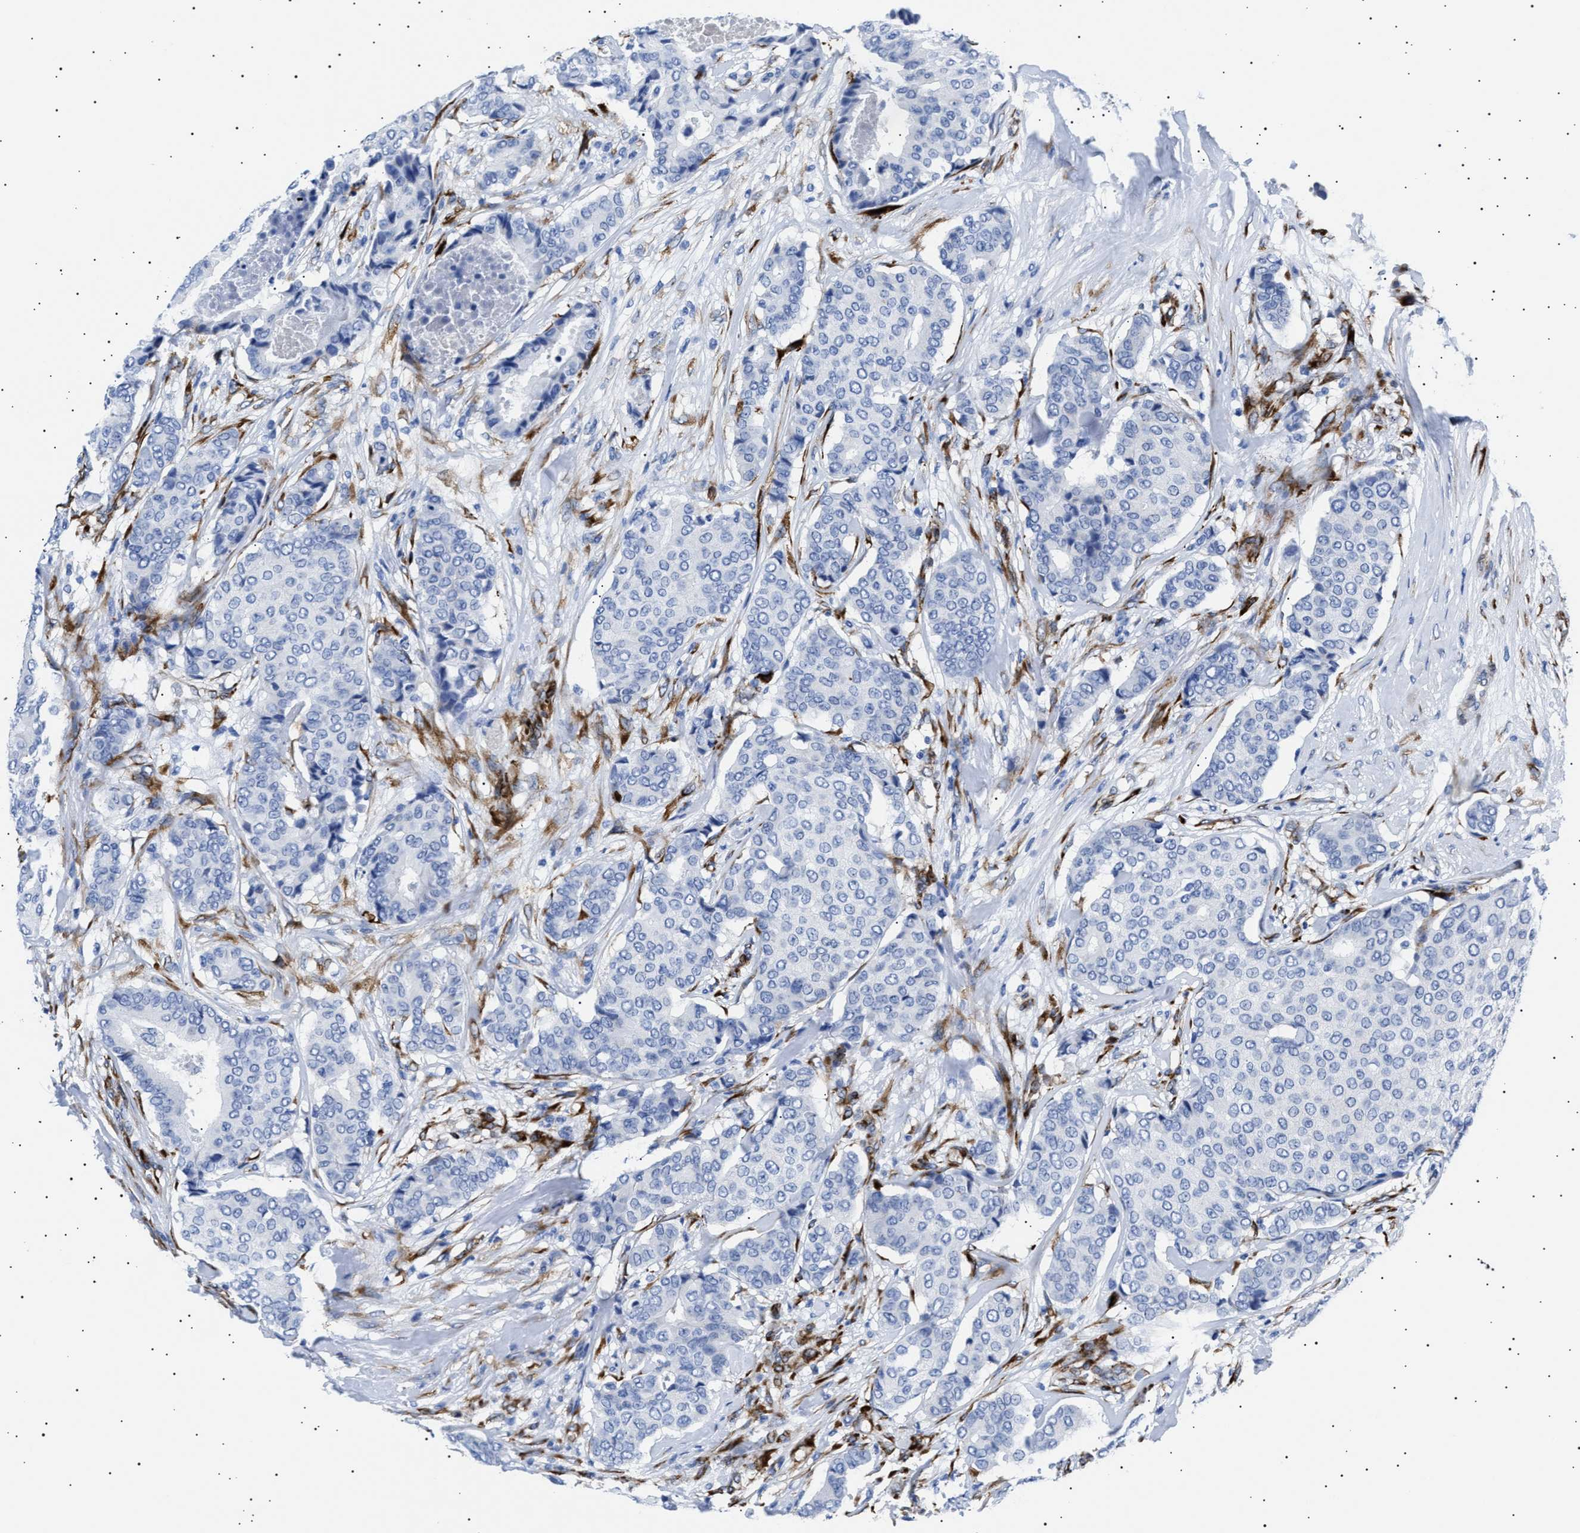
{"staining": {"intensity": "negative", "quantity": "none", "location": "none"}, "tissue": "breast cancer", "cell_type": "Tumor cells", "image_type": "cancer", "snomed": [{"axis": "morphology", "description": "Duct carcinoma"}, {"axis": "topography", "description": "Breast"}], "caption": "An image of breast invasive ductal carcinoma stained for a protein reveals no brown staining in tumor cells.", "gene": "HEMGN", "patient": {"sex": "female", "age": 75}}